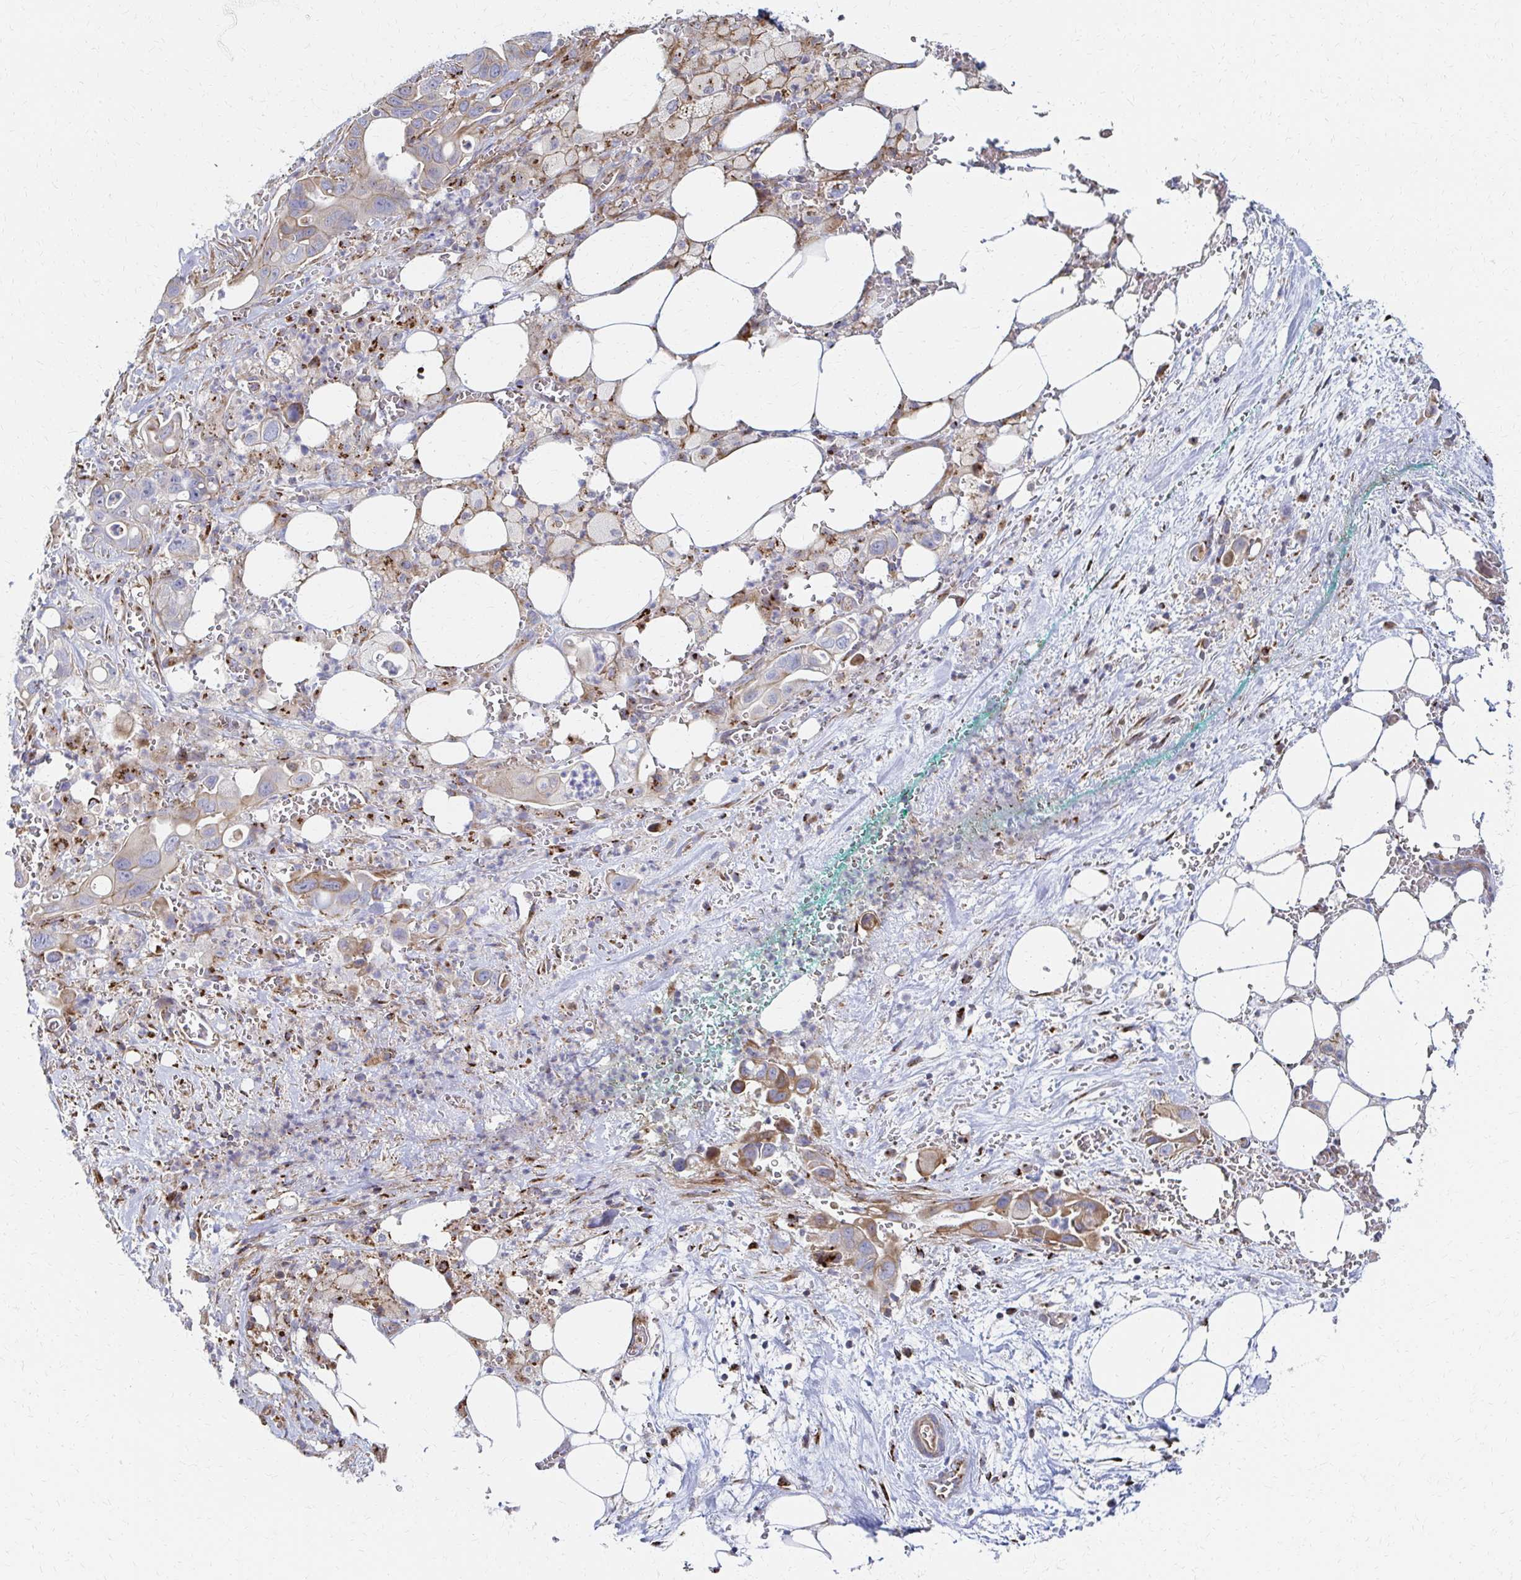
{"staining": {"intensity": "weak", "quantity": "<25%", "location": "cytoplasmic/membranous"}, "tissue": "pancreatic cancer", "cell_type": "Tumor cells", "image_type": "cancer", "snomed": [{"axis": "morphology", "description": "Adenocarcinoma, NOS"}, {"axis": "topography", "description": "Pancreas"}], "caption": "Pancreatic adenocarcinoma was stained to show a protein in brown. There is no significant expression in tumor cells. (Immunohistochemistry, brightfield microscopy, high magnification).", "gene": "MAN1A1", "patient": {"sex": "male", "age": 61}}